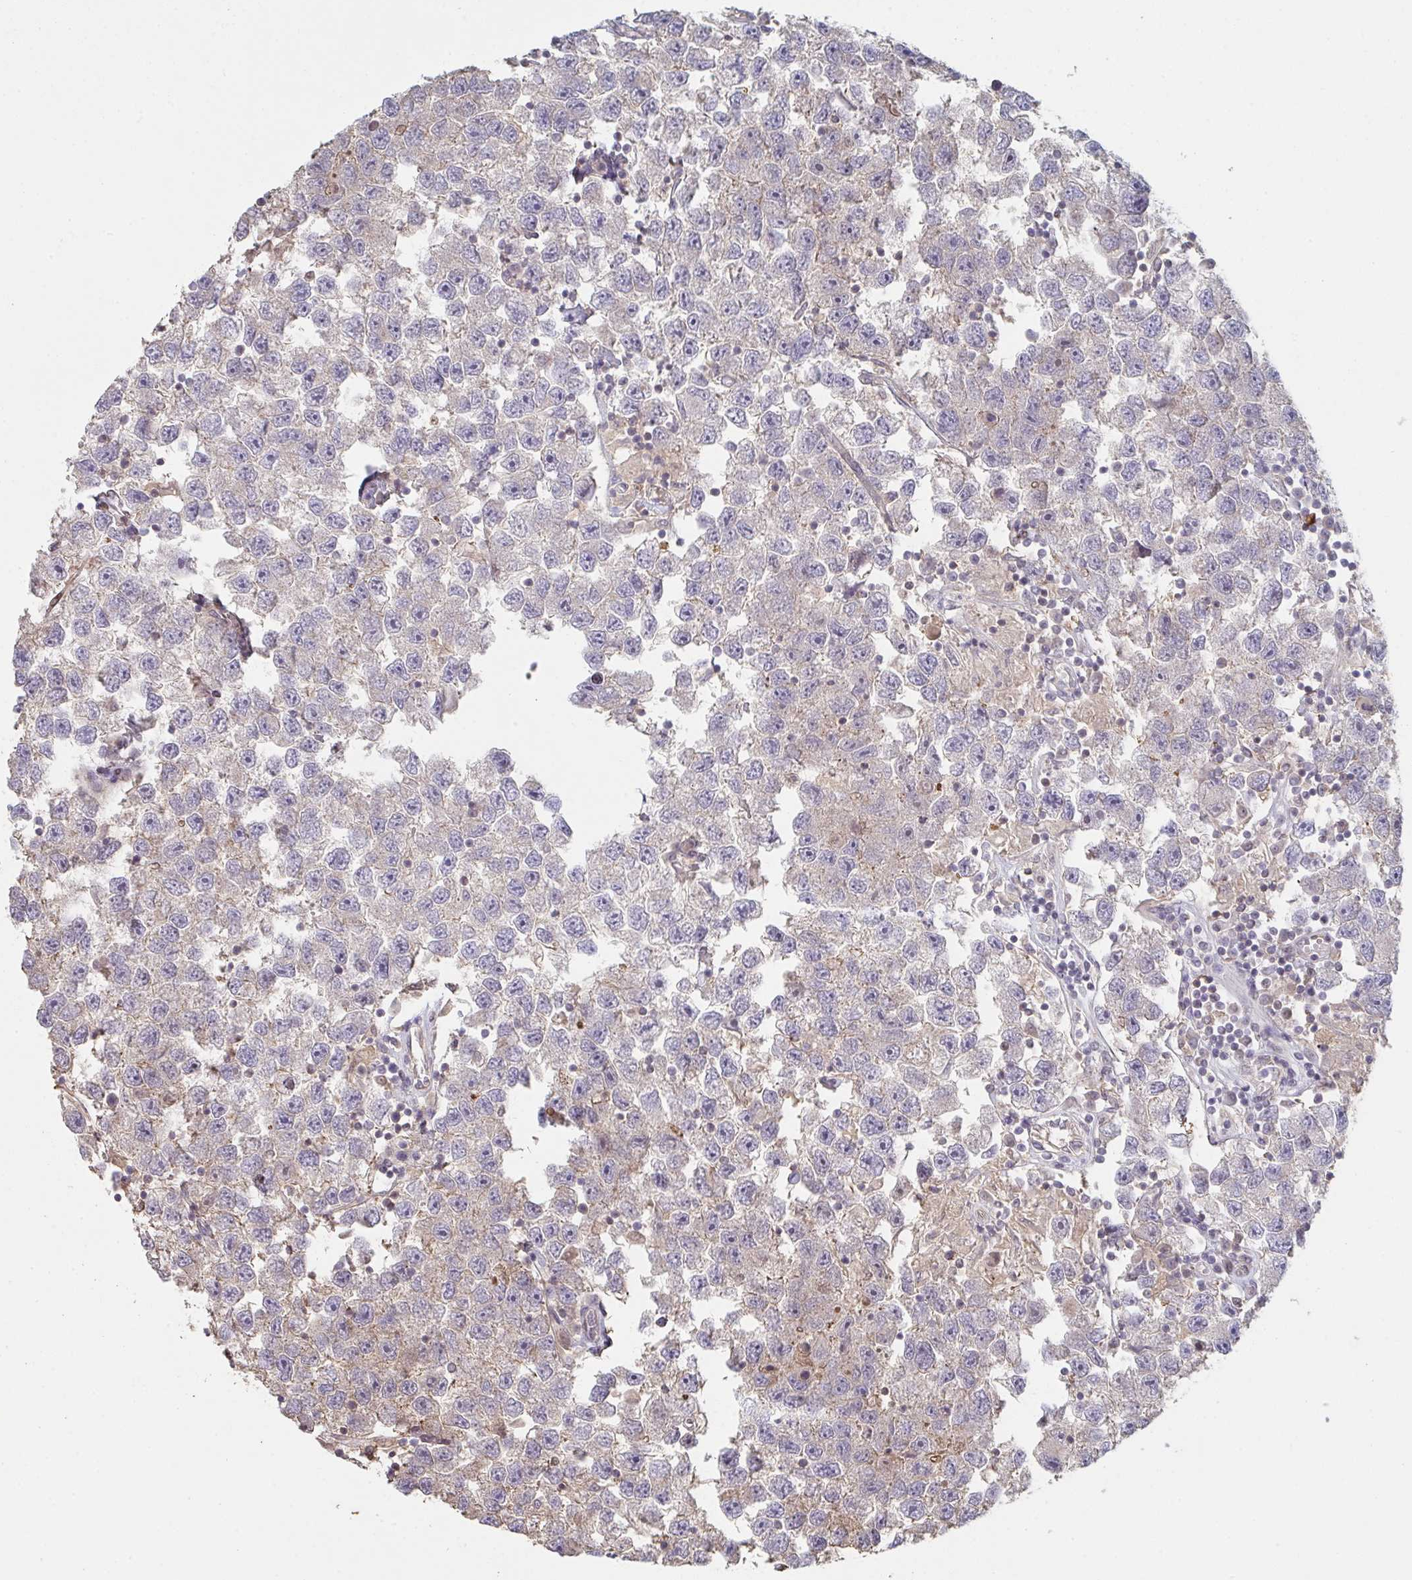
{"staining": {"intensity": "weak", "quantity": "<25%", "location": "cytoplasmic/membranous"}, "tissue": "testis cancer", "cell_type": "Tumor cells", "image_type": "cancer", "snomed": [{"axis": "morphology", "description": "Seminoma, NOS"}, {"axis": "topography", "description": "Testis"}], "caption": "An IHC micrograph of testis cancer (seminoma) is shown. There is no staining in tumor cells of testis cancer (seminoma).", "gene": "ACD", "patient": {"sex": "male", "age": 26}}